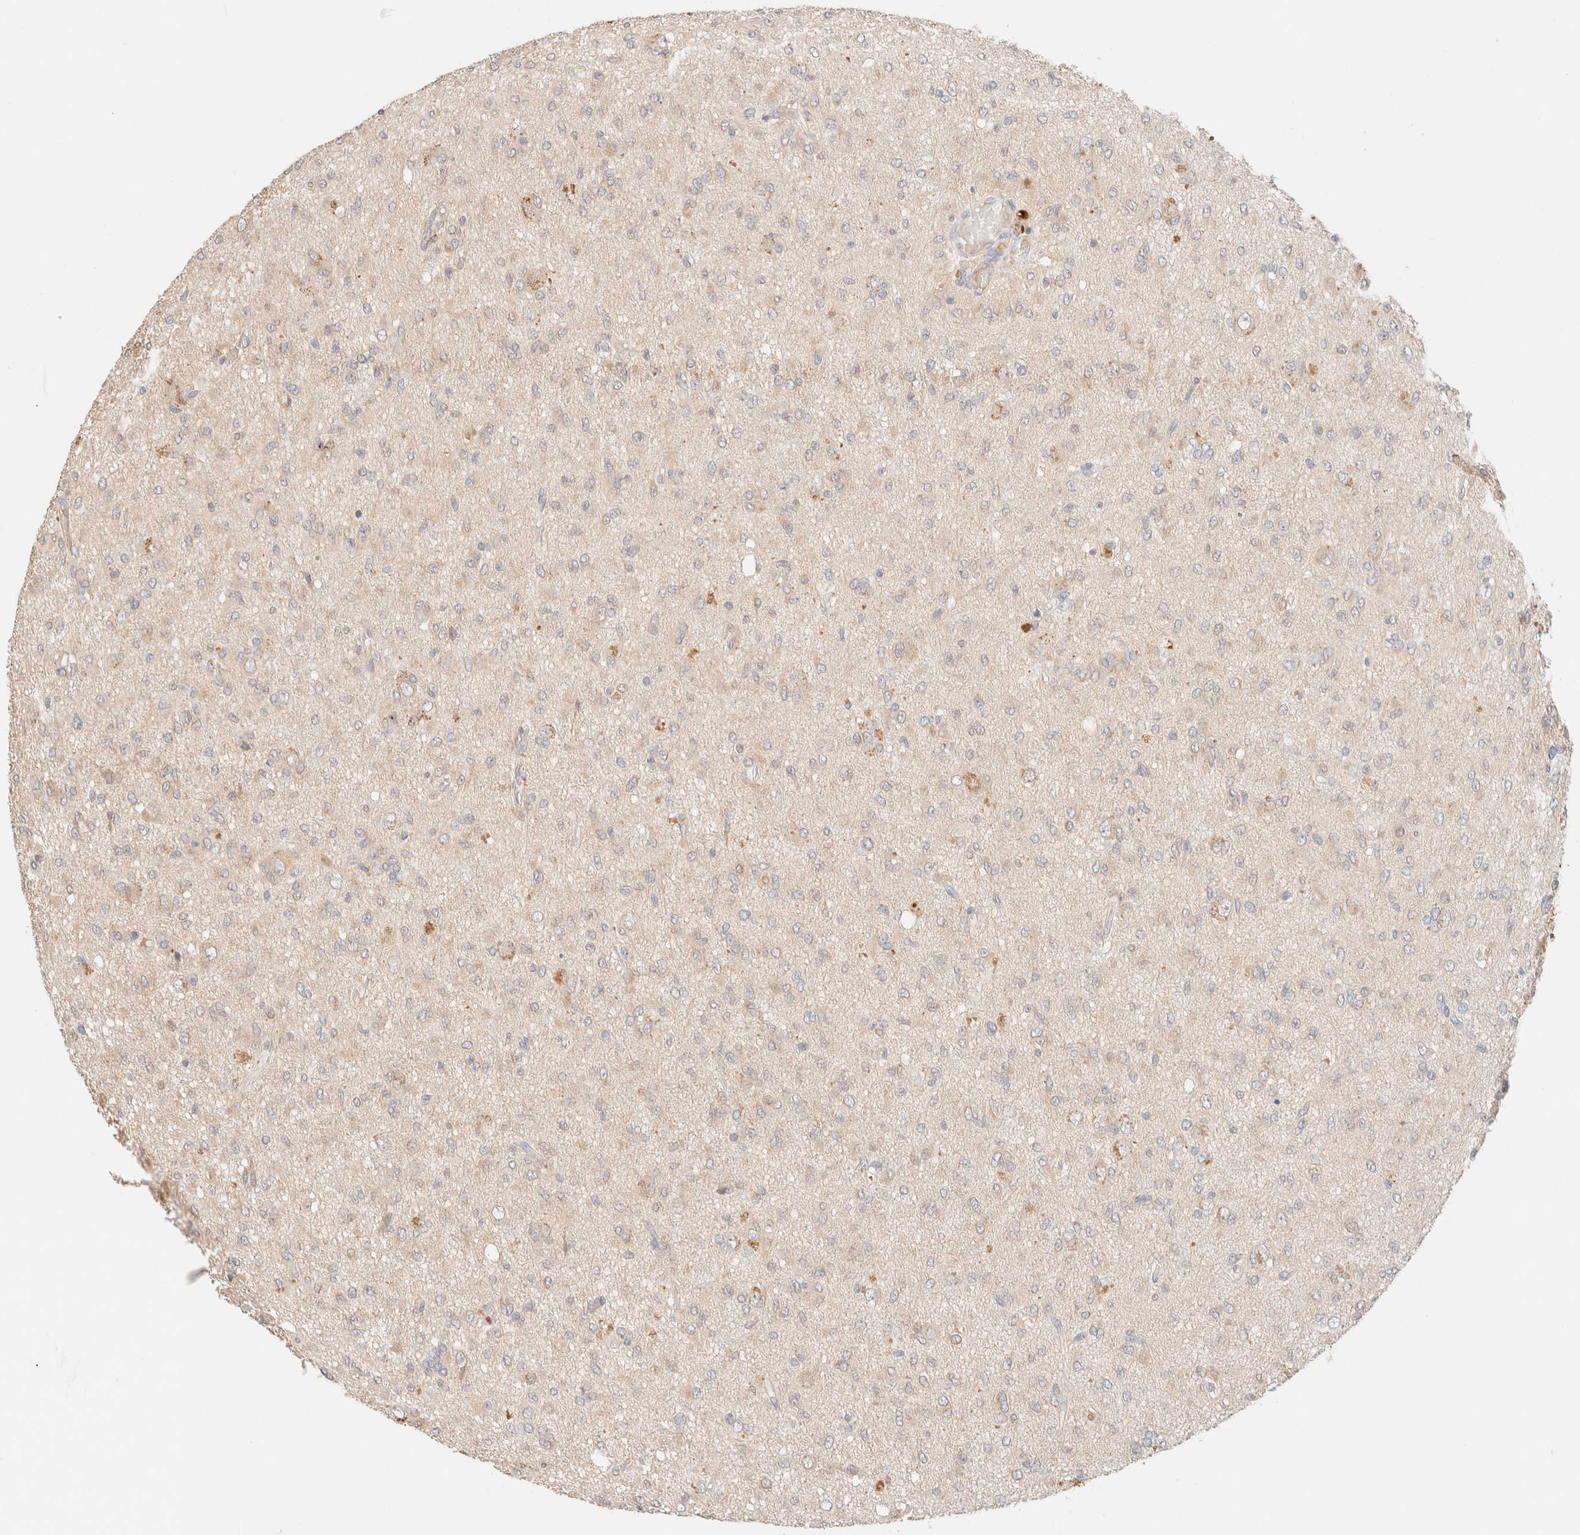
{"staining": {"intensity": "negative", "quantity": "none", "location": "none"}, "tissue": "glioma", "cell_type": "Tumor cells", "image_type": "cancer", "snomed": [{"axis": "morphology", "description": "Glioma, malignant, High grade"}, {"axis": "topography", "description": "Brain"}], "caption": "High magnification brightfield microscopy of glioma stained with DAB (3,3'-diaminobenzidine) (brown) and counterstained with hematoxylin (blue): tumor cells show no significant positivity.", "gene": "SARM1", "patient": {"sex": "female", "age": 59}}